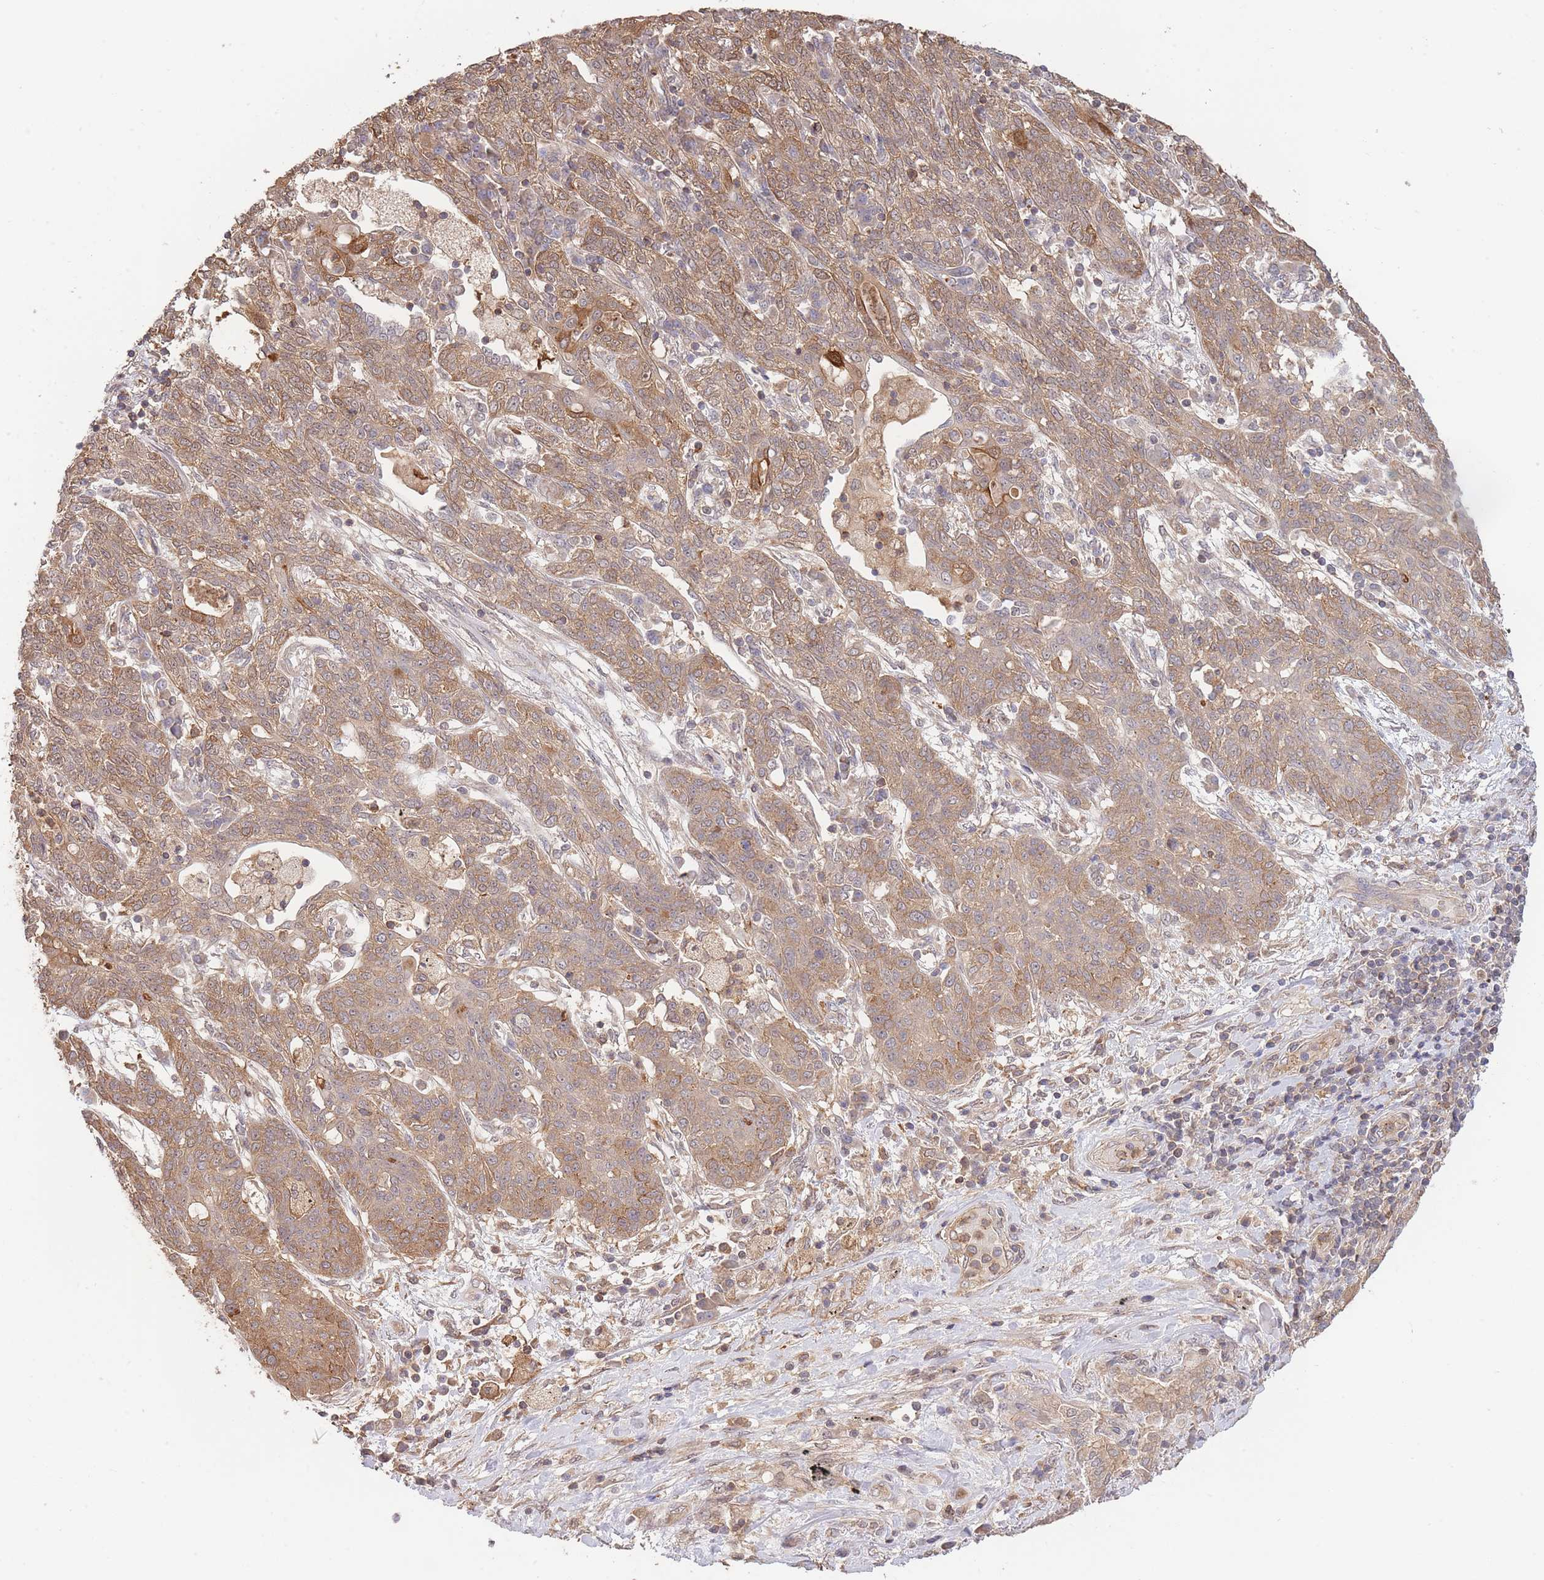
{"staining": {"intensity": "weak", "quantity": ">75%", "location": "cytoplasmic/membranous"}, "tissue": "lung cancer", "cell_type": "Tumor cells", "image_type": "cancer", "snomed": [{"axis": "morphology", "description": "Squamous cell carcinoma, NOS"}, {"axis": "topography", "description": "Lung"}], "caption": "Immunohistochemistry (IHC) of human lung cancer reveals low levels of weak cytoplasmic/membranous positivity in approximately >75% of tumor cells.", "gene": "ZNF304", "patient": {"sex": "female", "age": 70}}